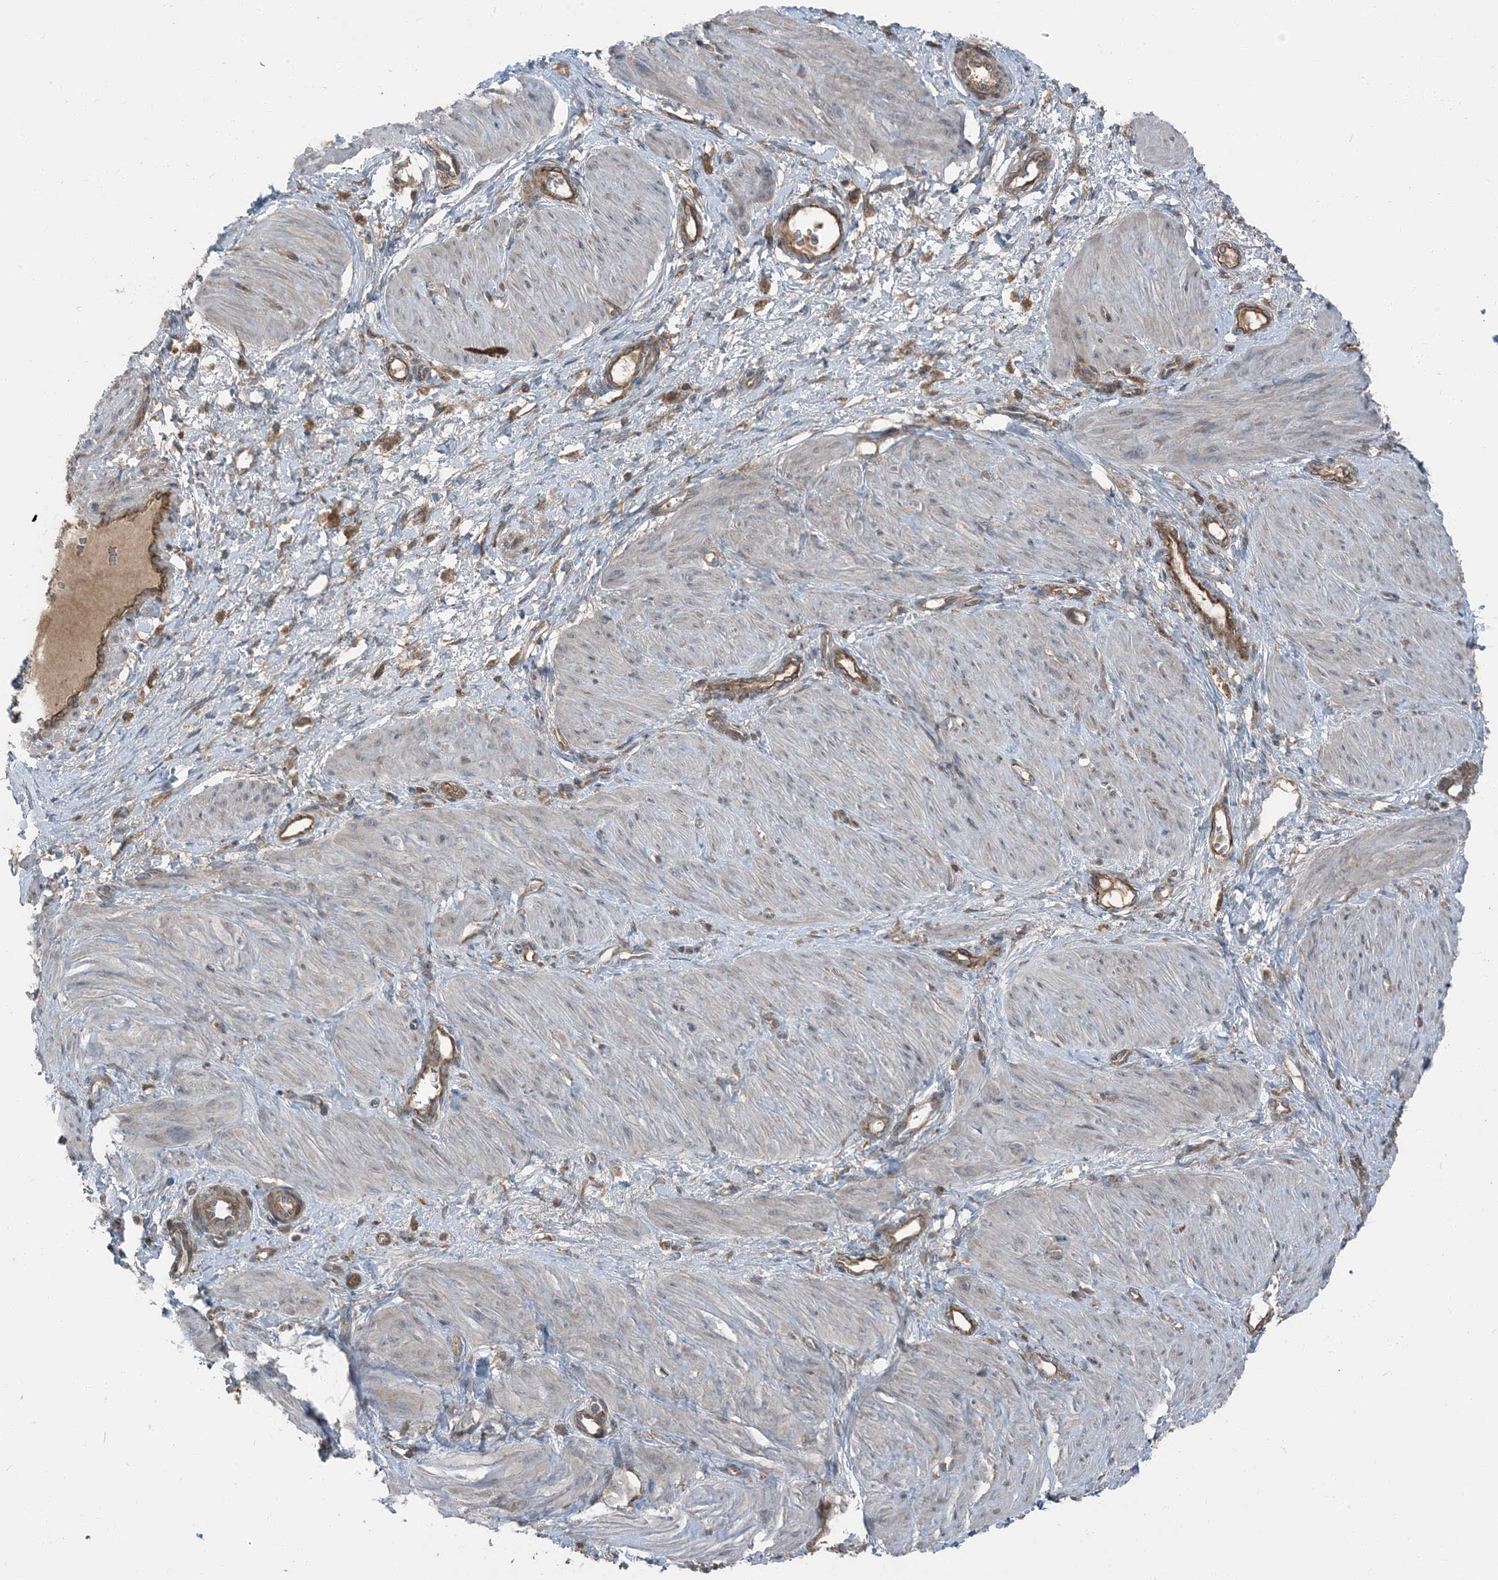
{"staining": {"intensity": "weak", "quantity": "<25%", "location": "cytoplasmic/membranous"}, "tissue": "smooth muscle", "cell_type": "Smooth muscle cells", "image_type": "normal", "snomed": [{"axis": "morphology", "description": "Normal tissue, NOS"}, {"axis": "topography", "description": "Endometrium"}], "caption": "Smooth muscle stained for a protein using immunohistochemistry displays no positivity smooth muscle cells.", "gene": "RAB3GAP1", "patient": {"sex": "female", "age": 33}}